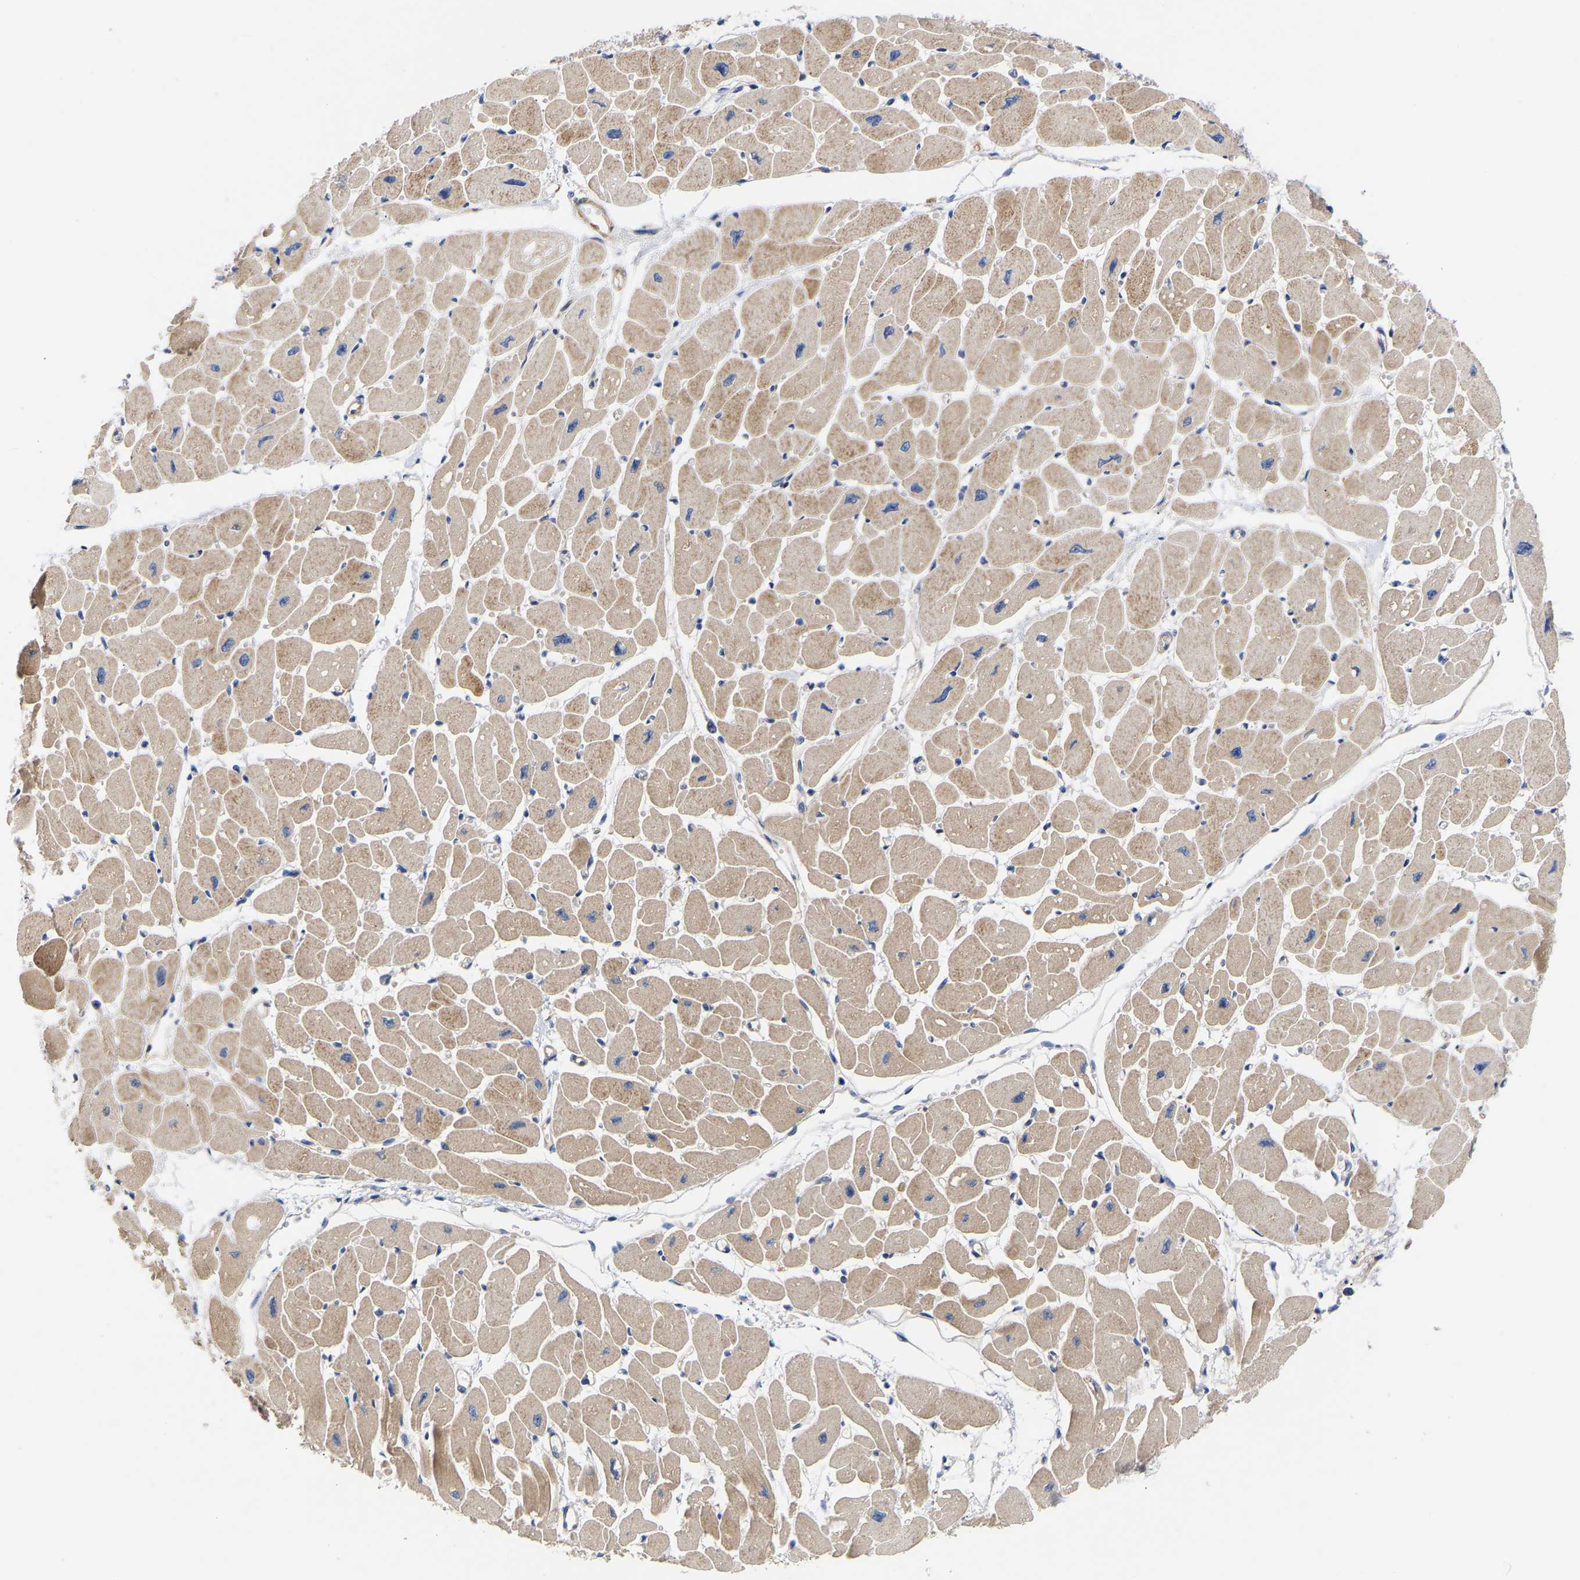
{"staining": {"intensity": "moderate", "quantity": ">75%", "location": "cytoplasmic/membranous"}, "tissue": "heart muscle", "cell_type": "Cardiomyocytes", "image_type": "normal", "snomed": [{"axis": "morphology", "description": "Normal tissue, NOS"}, {"axis": "topography", "description": "Heart"}], "caption": "Immunohistochemical staining of normal heart muscle displays >75% levels of moderate cytoplasmic/membranous protein staining in about >75% of cardiomyocytes.", "gene": "KASH5", "patient": {"sex": "female", "age": 54}}